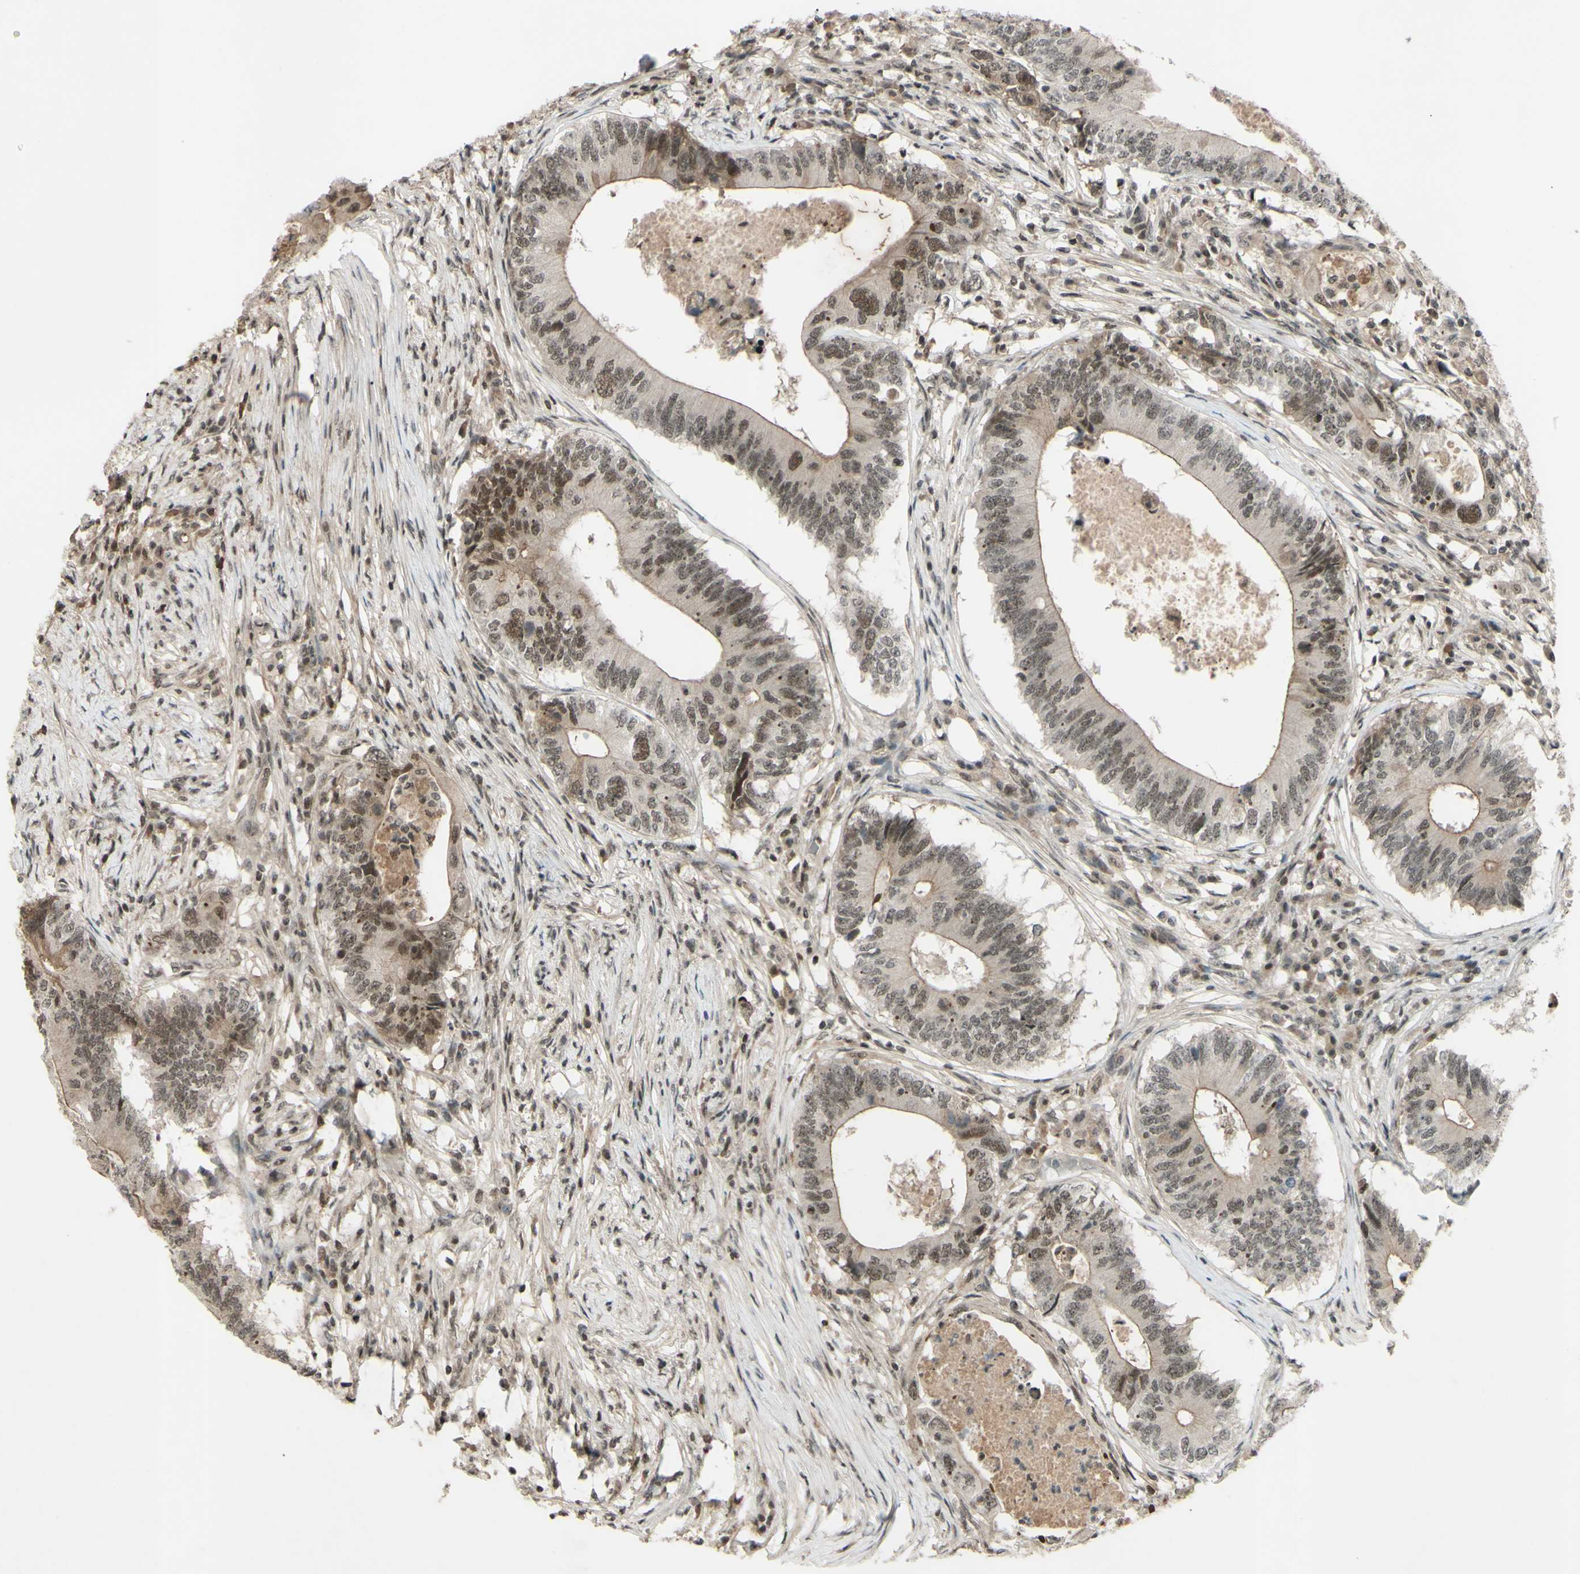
{"staining": {"intensity": "moderate", "quantity": "25%-75%", "location": "nuclear"}, "tissue": "colorectal cancer", "cell_type": "Tumor cells", "image_type": "cancer", "snomed": [{"axis": "morphology", "description": "Adenocarcinoma, NOS"}, {"axis": "topography", "description": "Colon"}], "caption": "Moderate nuclear expression is appreciated in approximately 25%-75% of tumor cells in adenocarcinoma (colorectal). (brown staining indicates protein expression, while blue staining denotes nuclei).", "gene": "SNW1", "patient": {"sex": "male", "age": 71}}